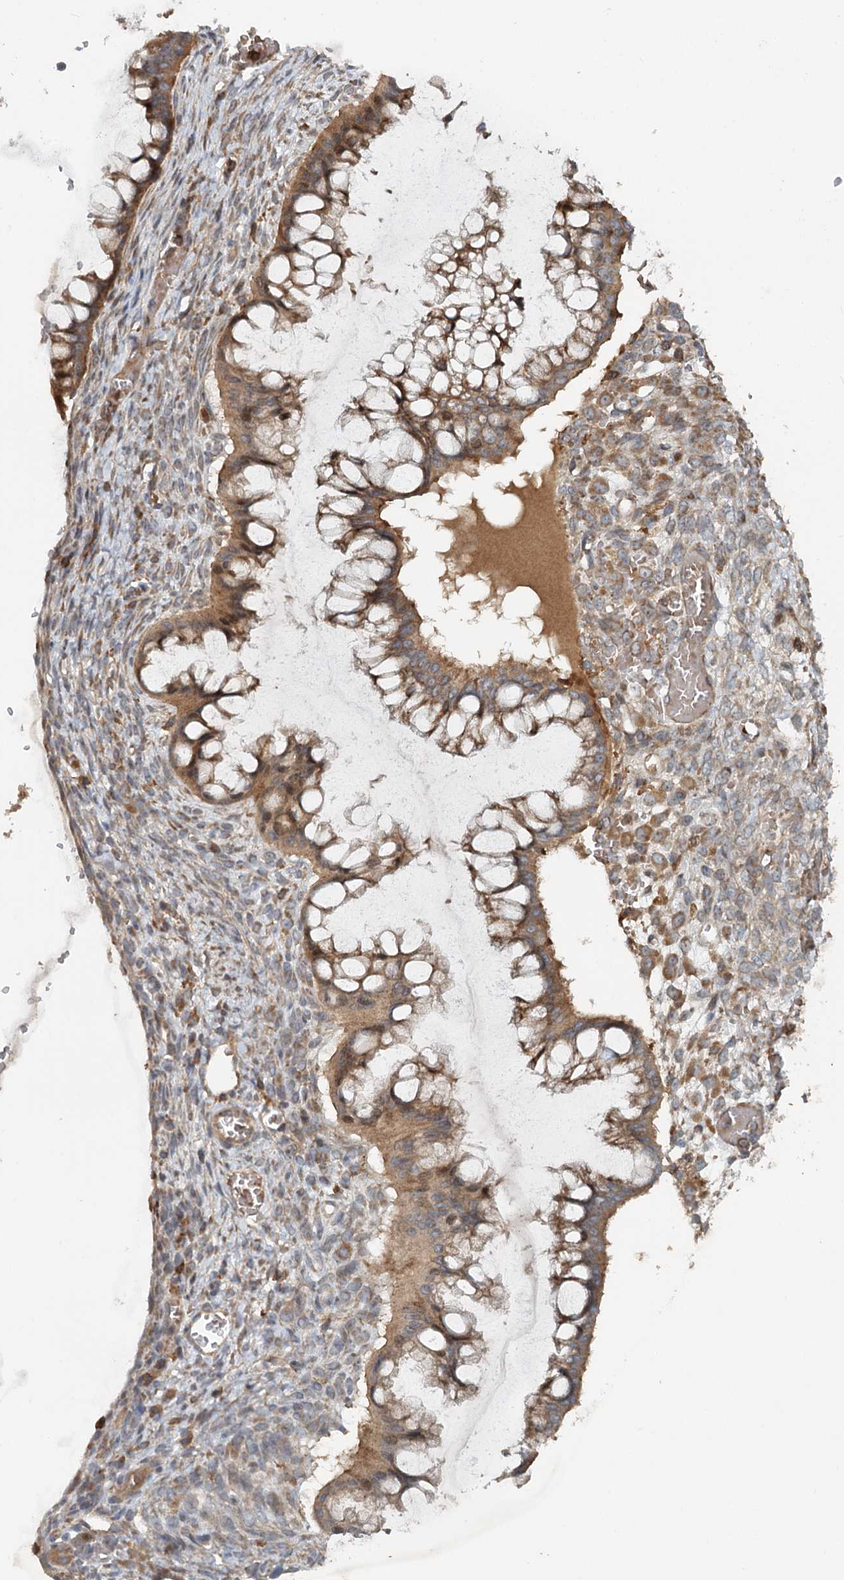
{"staining": {"intensity": "moderate", "quantity": ">75%", "location": "cytoplasmic/membranous"}, "tissue": "ovarian cancer", "cell_type": "Tumor cells", "image_type": "cancer", "snomed": [{"axis": "morphology", "description": "Cystadenocarcinoma, mucinous, NOS"}, {"axis": "topography", "description": "Ovary"}], "caption": "IHC of ovarian mucinous cystadenocarcinoma displays medium levels of moderate cytoplasmic/membranous expression in approximately >75% of tumor cells.", "gene": "RNF111", "patient": {"sex": "female", "age": 73}}